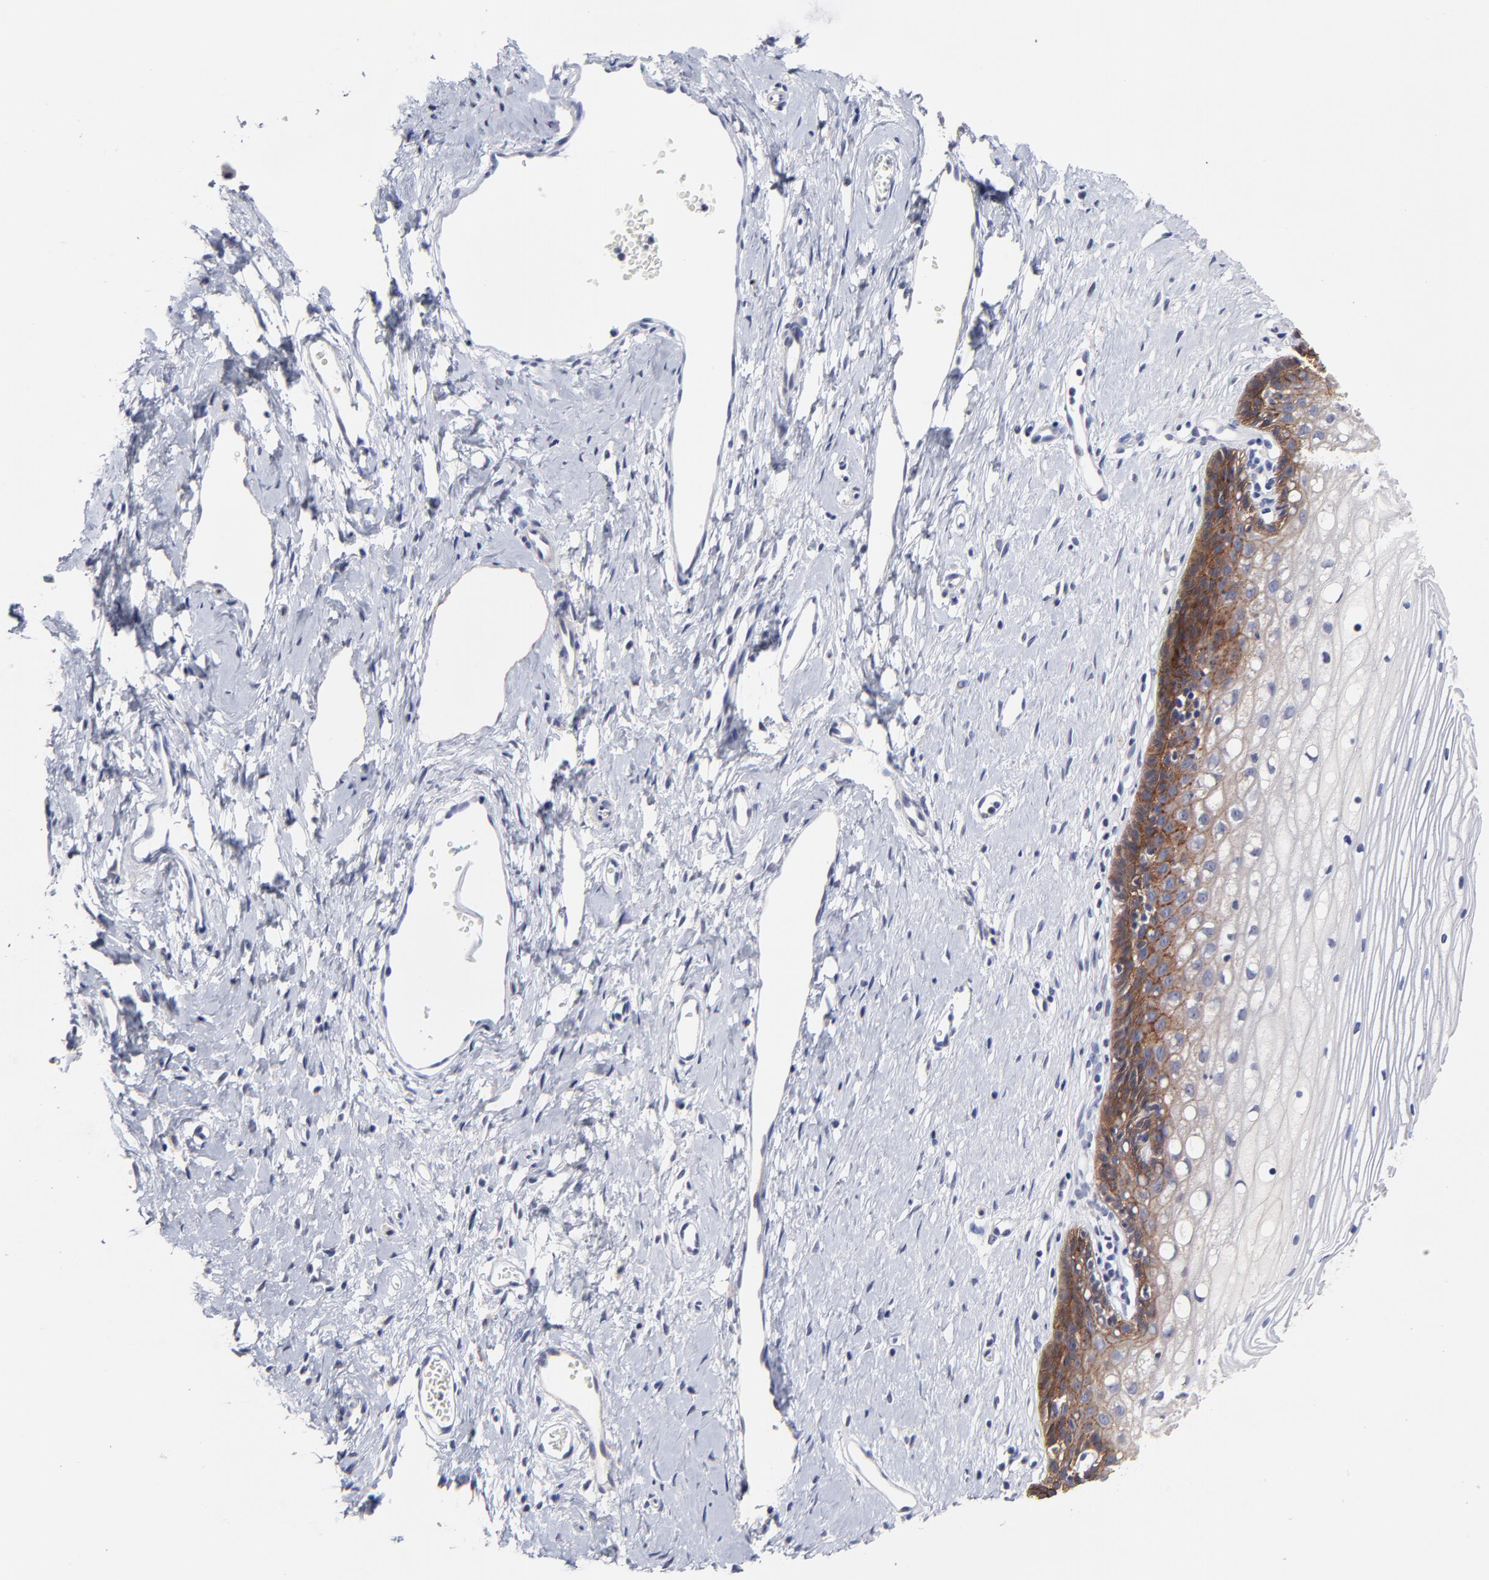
{"staining": {"intensity": "weak", "quantity": ">75%", "location": "cytoplasmic/membranous"}, "tissue": "cervix", "cell_type": "Glandular cells", "image_type": "normal", "snomed": [{"axis": "morphology", "description": "Normal tissue, NOS"}, {"axis": "topography", "description": "Cervix"}], "caption": "Weak cytoplasmic/membranous protein staining is present in about >75% of glandular cells in cervix. (Stains: DAB (3,3'-diaminobenzidine) in brown, nuclei in blue, Microscopy: brightfield microscopy at high magnification).", "gene": "CXADR", "patient": {"sex": "female", "age": 40}}